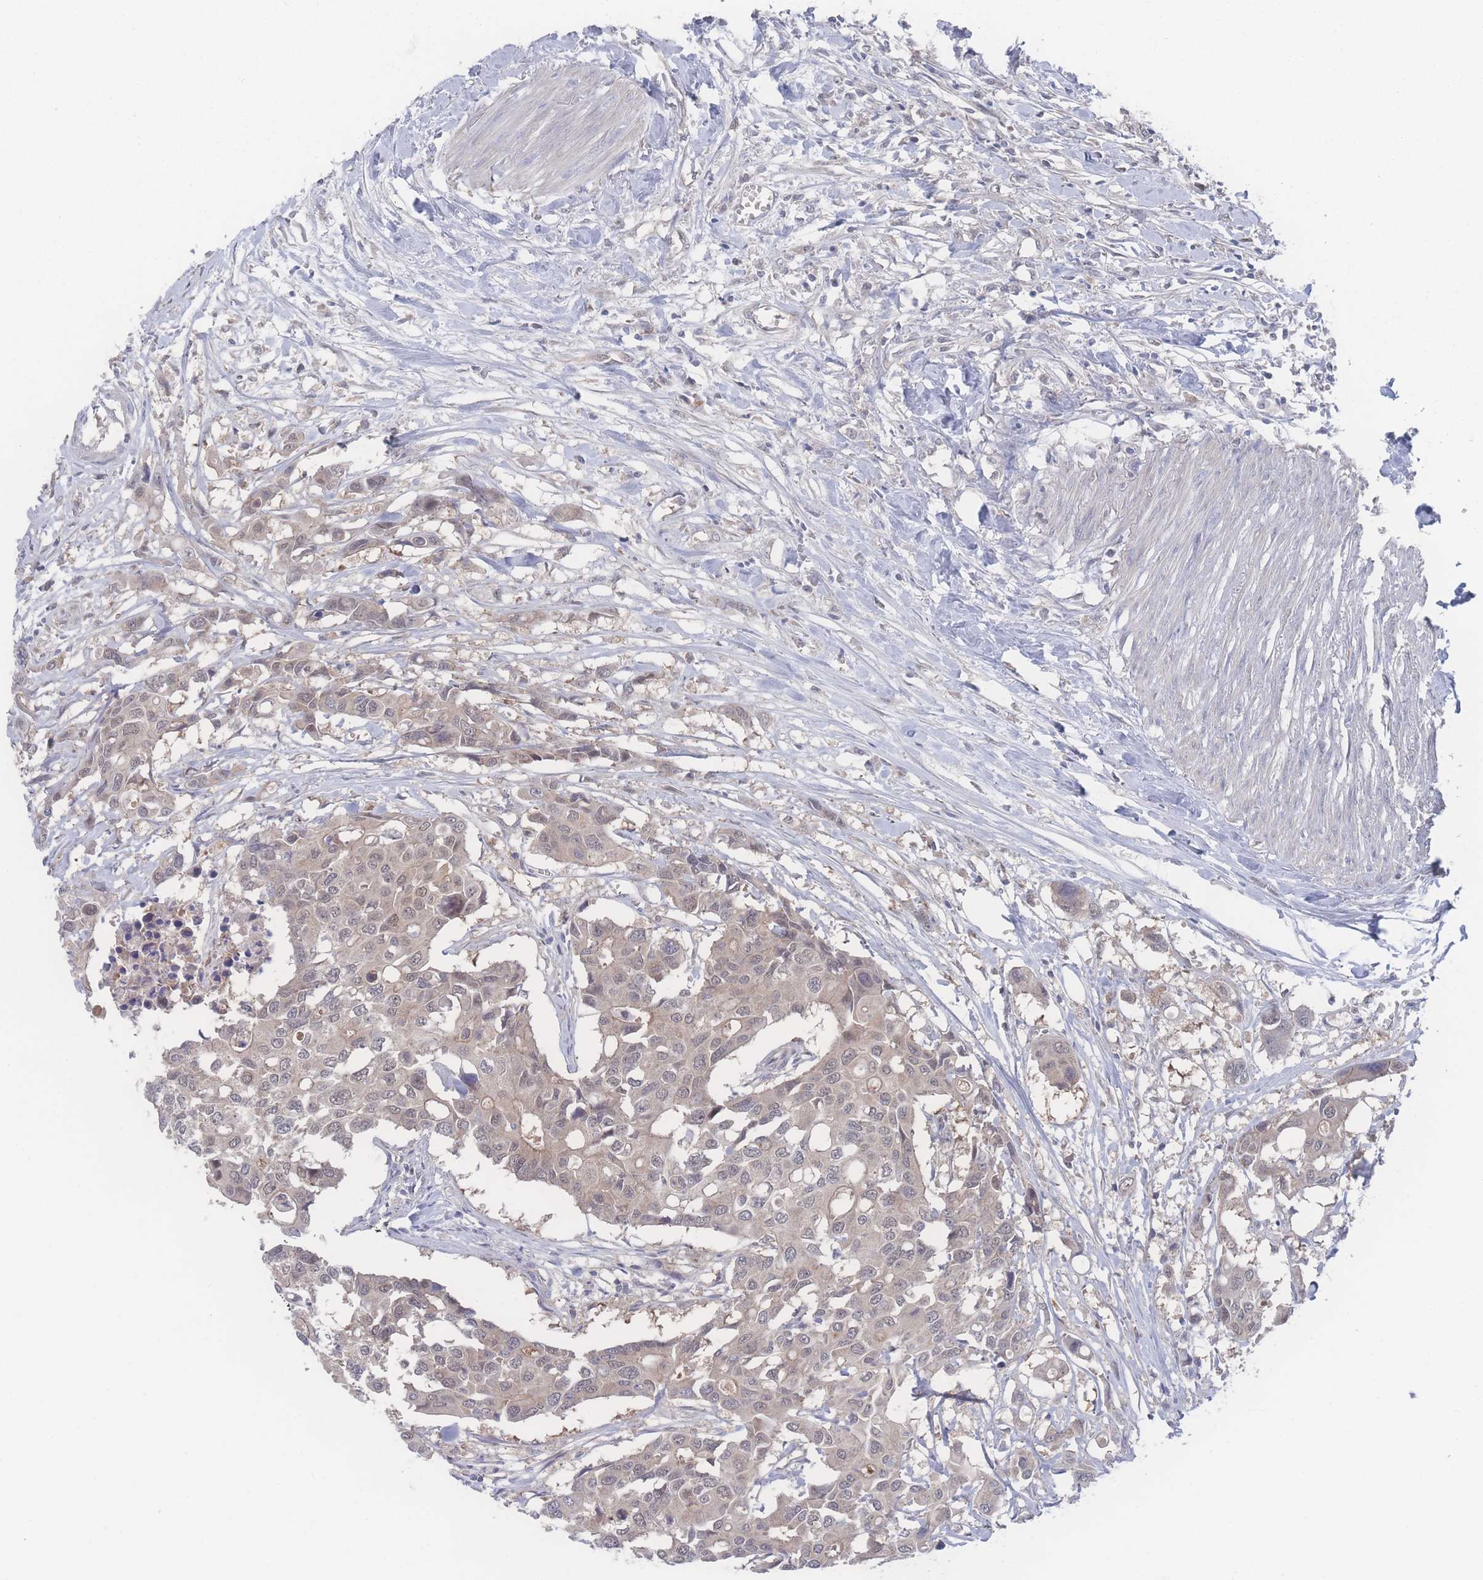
{"staining": {"intensity": "weak", "quantity": "25%-75%", "location": "cytoplasmic/membranous"}, "tissue": "colorectal cancer", "cell_type": "Tumor cells", "image_type": "cancer", "snomed": [{"axis": "morphology", "description": "Adenocarcinoma, NOS"}, {"axis": "topography", "description": "Colon"}], "caption": "DAB (3,3'-diaminobenzidine) immunohistochemical staining of human colorectal adenocarcinoma shows weak cytoplasmic/membranous protein staining in approximately 25%-75% of tumor cells. Using DAB (3,3'-diaminobenzidine) (brown) and hematoxylin (blue) stains, captured at high magnification using brightfield microscopy.", "gene": "NBEAL1", "patient": {"sex": "male", "age": 77}}